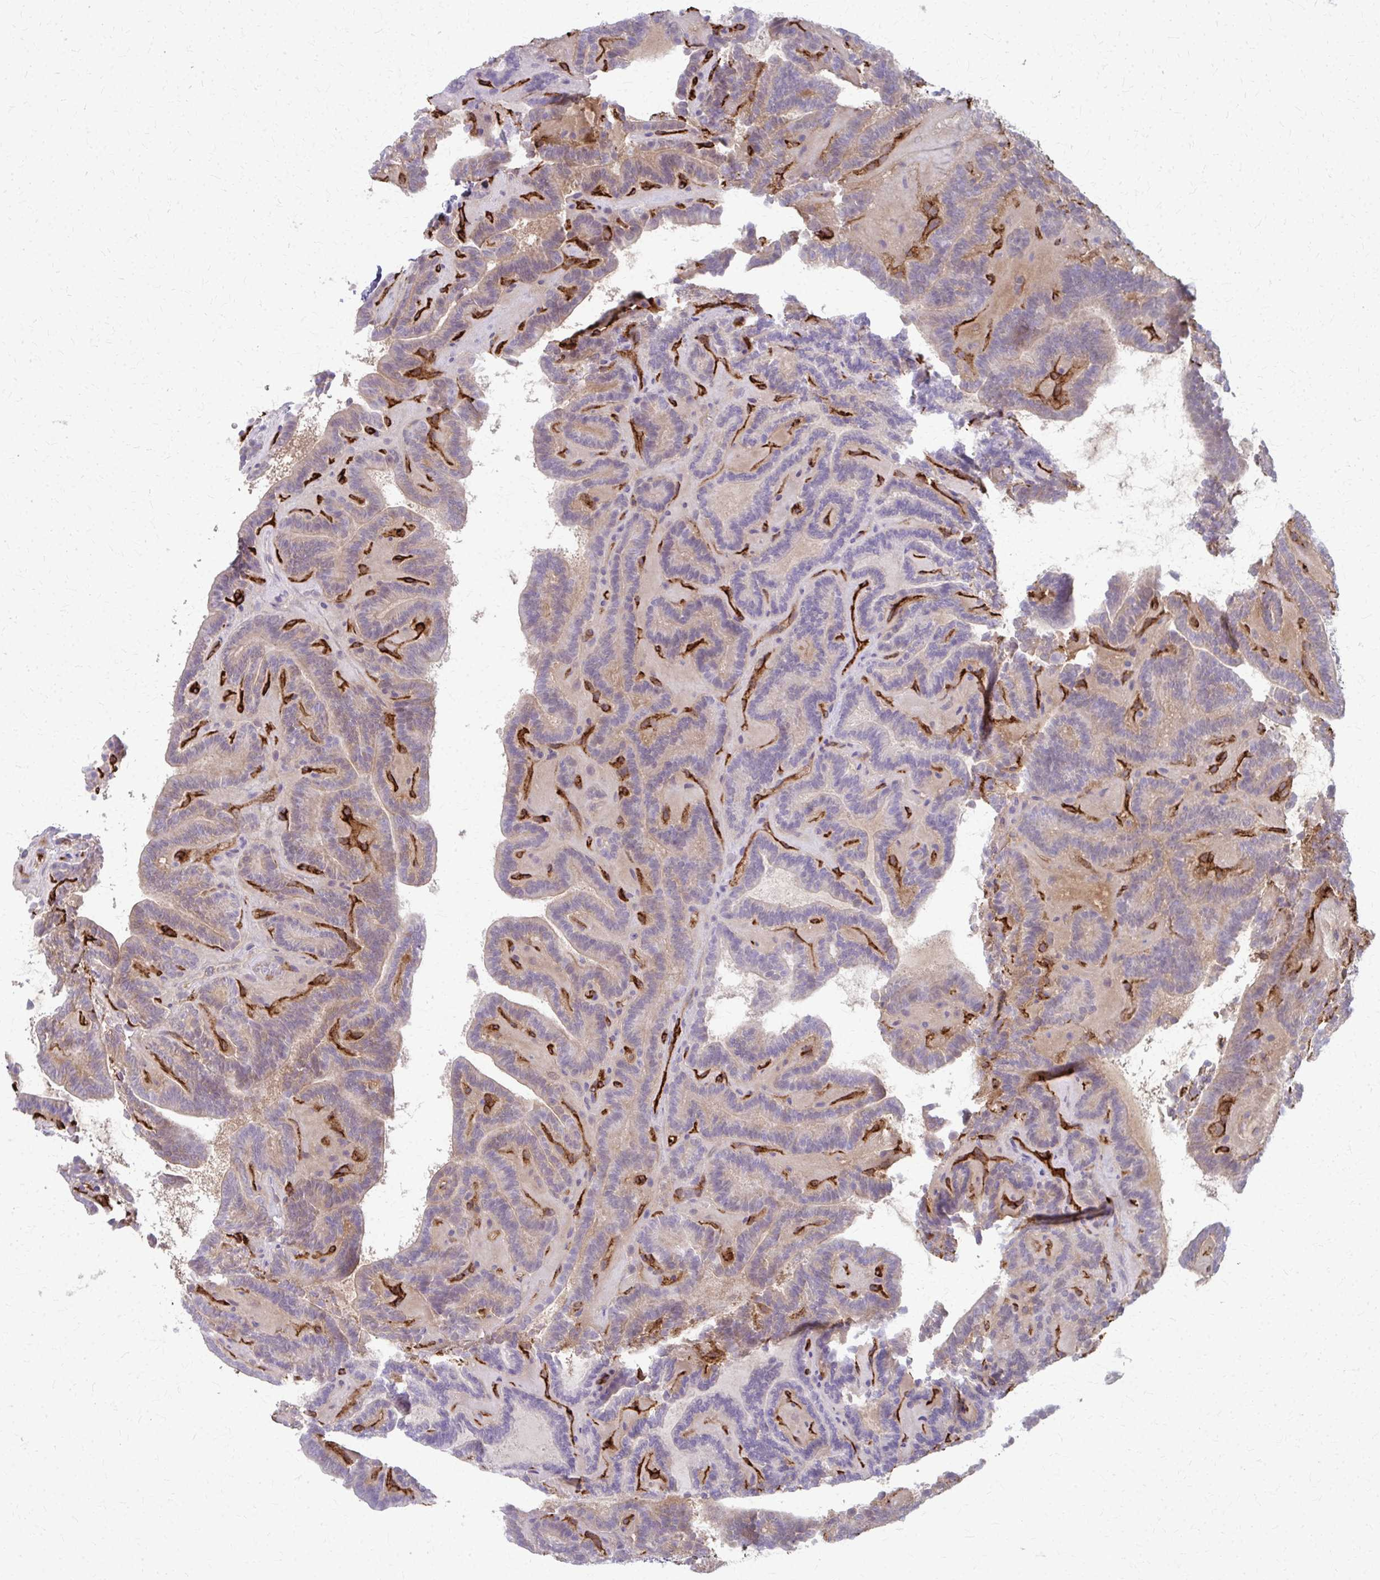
{"staining": {"intensity": "weak", "quantity": "25%-75%", "location": "cytoplasmic/membranous"}, "tissue": "thyroid cancer", "cell_type": "Tumor cells", "image_type": "cancer", "snomed": [{"axis": "morphology", "description": "Papillary adenocarcinoma, NOS"}, {"axis": "topography", "description": "Thyroid gland"}], "caption": "Human thyroid papillary adenocarcinoma stained for a protein (brown) demonstrates weak cytoplasmic/membranous positive positivity in approximately 25%-75% of tumor cells.", "gene": "ADIPOQ", "patient": {"sex": "female", "age": 21}}